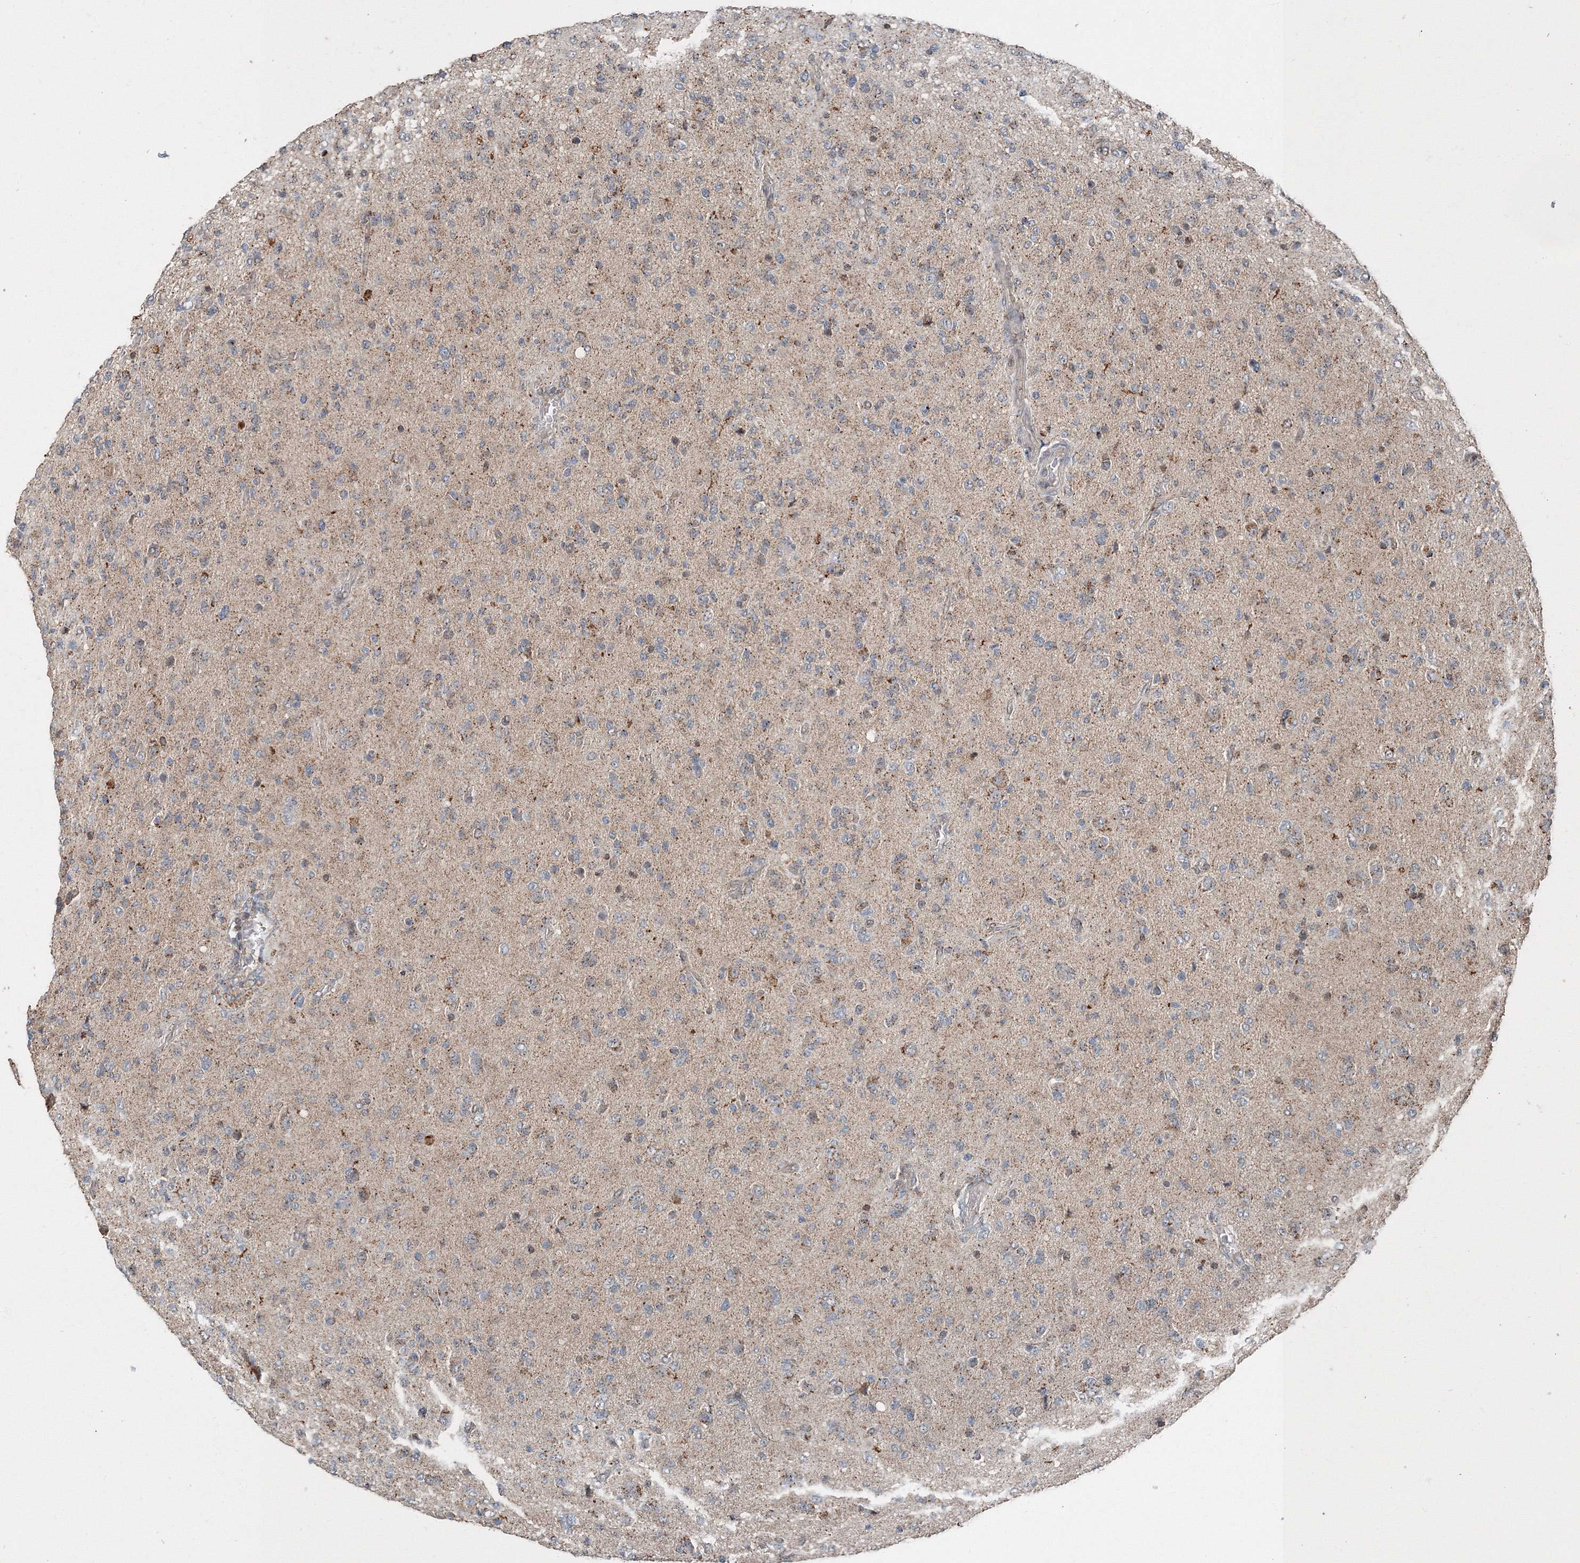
{"staining": {"intensity": "moderate", "quantity": "<25%", "location": "cytoplasmic/membranous"}, "tissue": "glioma", "cell_type": "Tumor cells", "image_type": "cancer", "snomed": [{"axis": "morphology", "description": "Glioma, malignant, High grade"}, {"axis": "topography", "description": "Brain"}], "caption": "About <25% of tumor cells in human malignant glioma (high-grade) show moderate cytoplasmic/membranous protein staining as visualized by brown immunohistochemical staining.", "gene": "AASDH", "patient": {"sex": "female", "age": 57}}